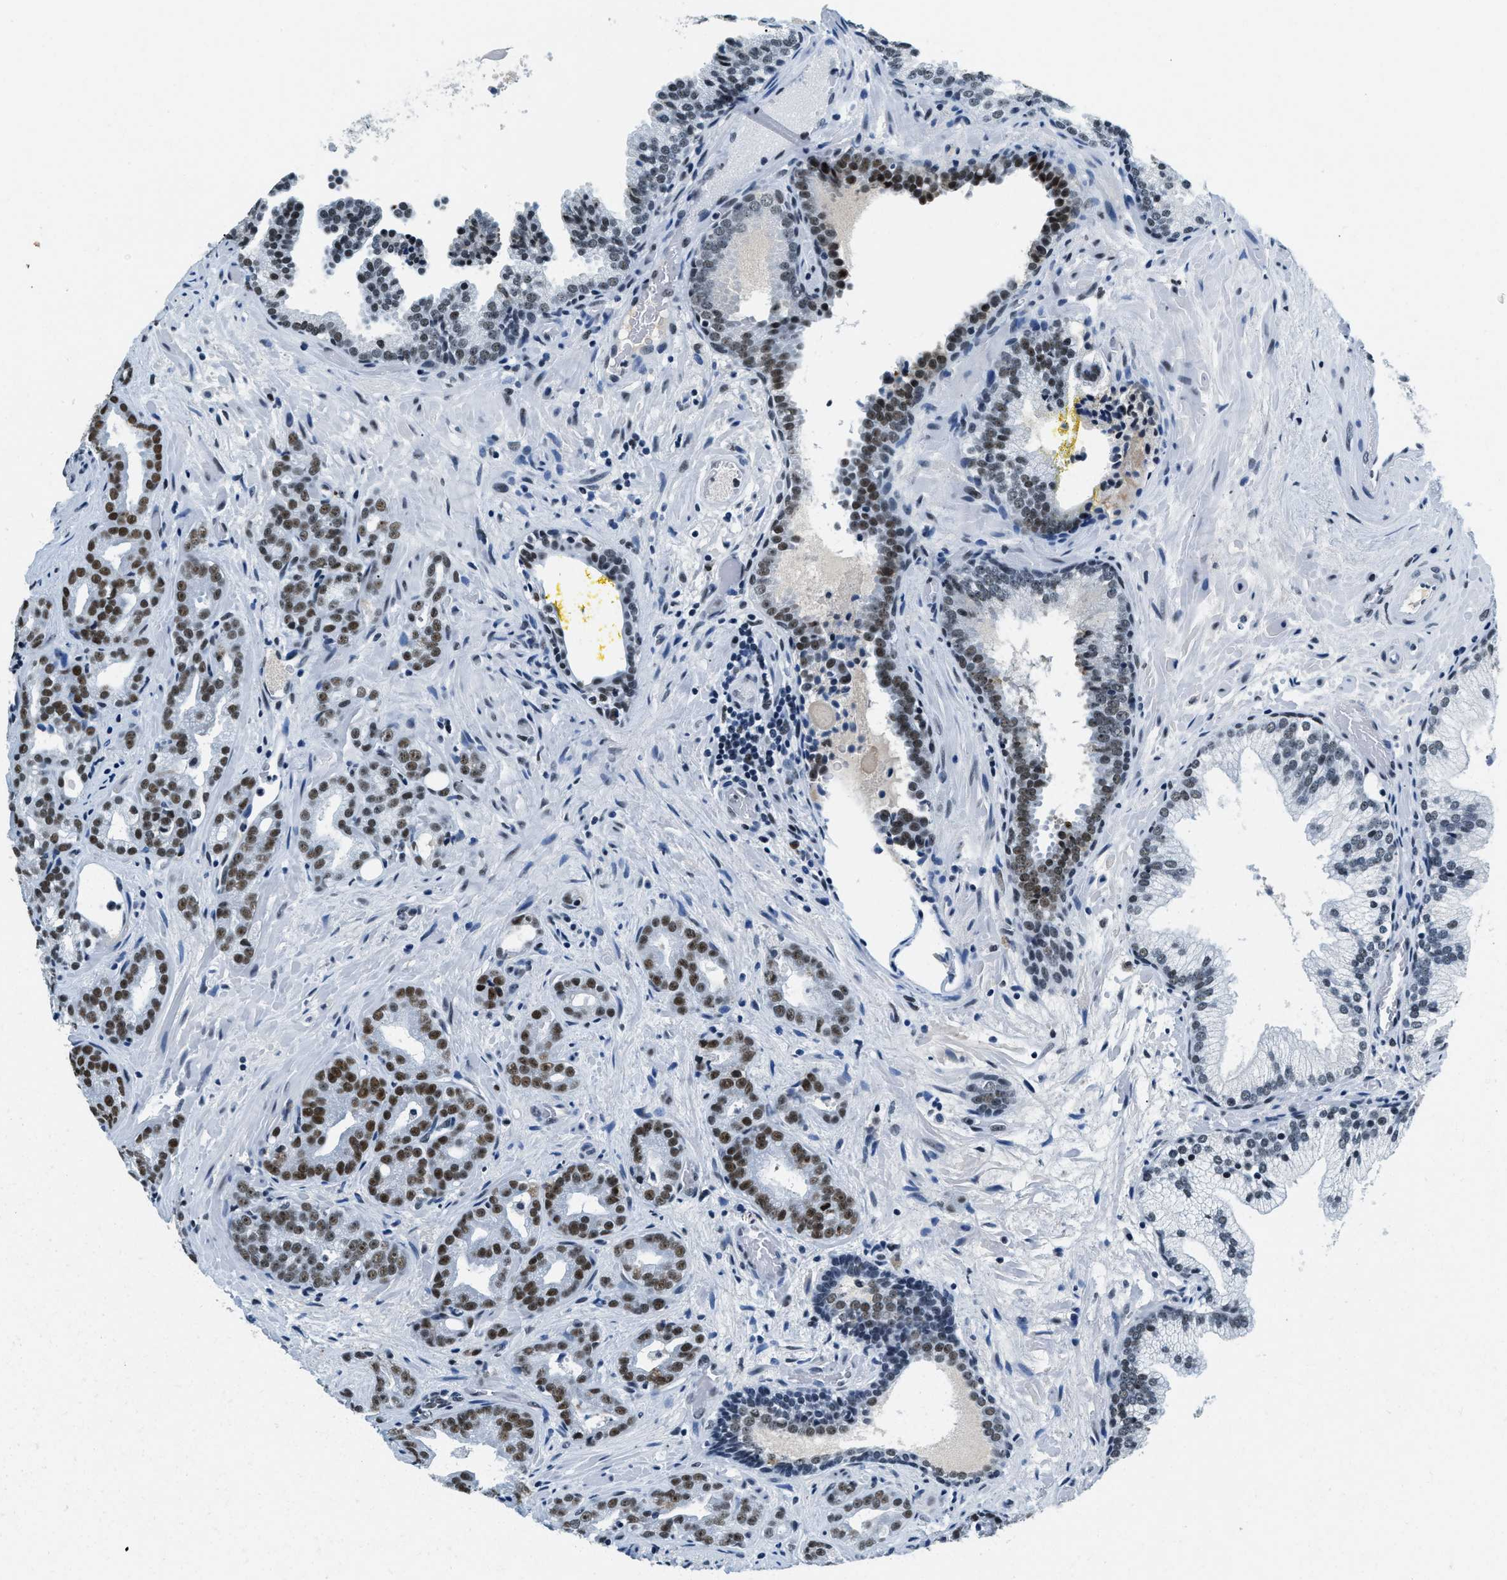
{"staining": {"intensity": "strong", "quantity": "25%-75%", "location": "nuclear"}, "tissue": "prostate cancer", "cell_type": "Tumor cells", "image_type": "cancer", "snomed": [{"axis": "morphology", "description": "Adenocarcinoma, Low grade"}, {"axis": "topography", "description": "Prostate"}], "caption": "This is a photomicrograph of immunohistochemistry staining of low-grade adenocarcinoma (prostate), which shows strong staining in the nuclear of tumor cells.", "gene": "TOP1", "patient": {"sex": "male", "age": 63}}